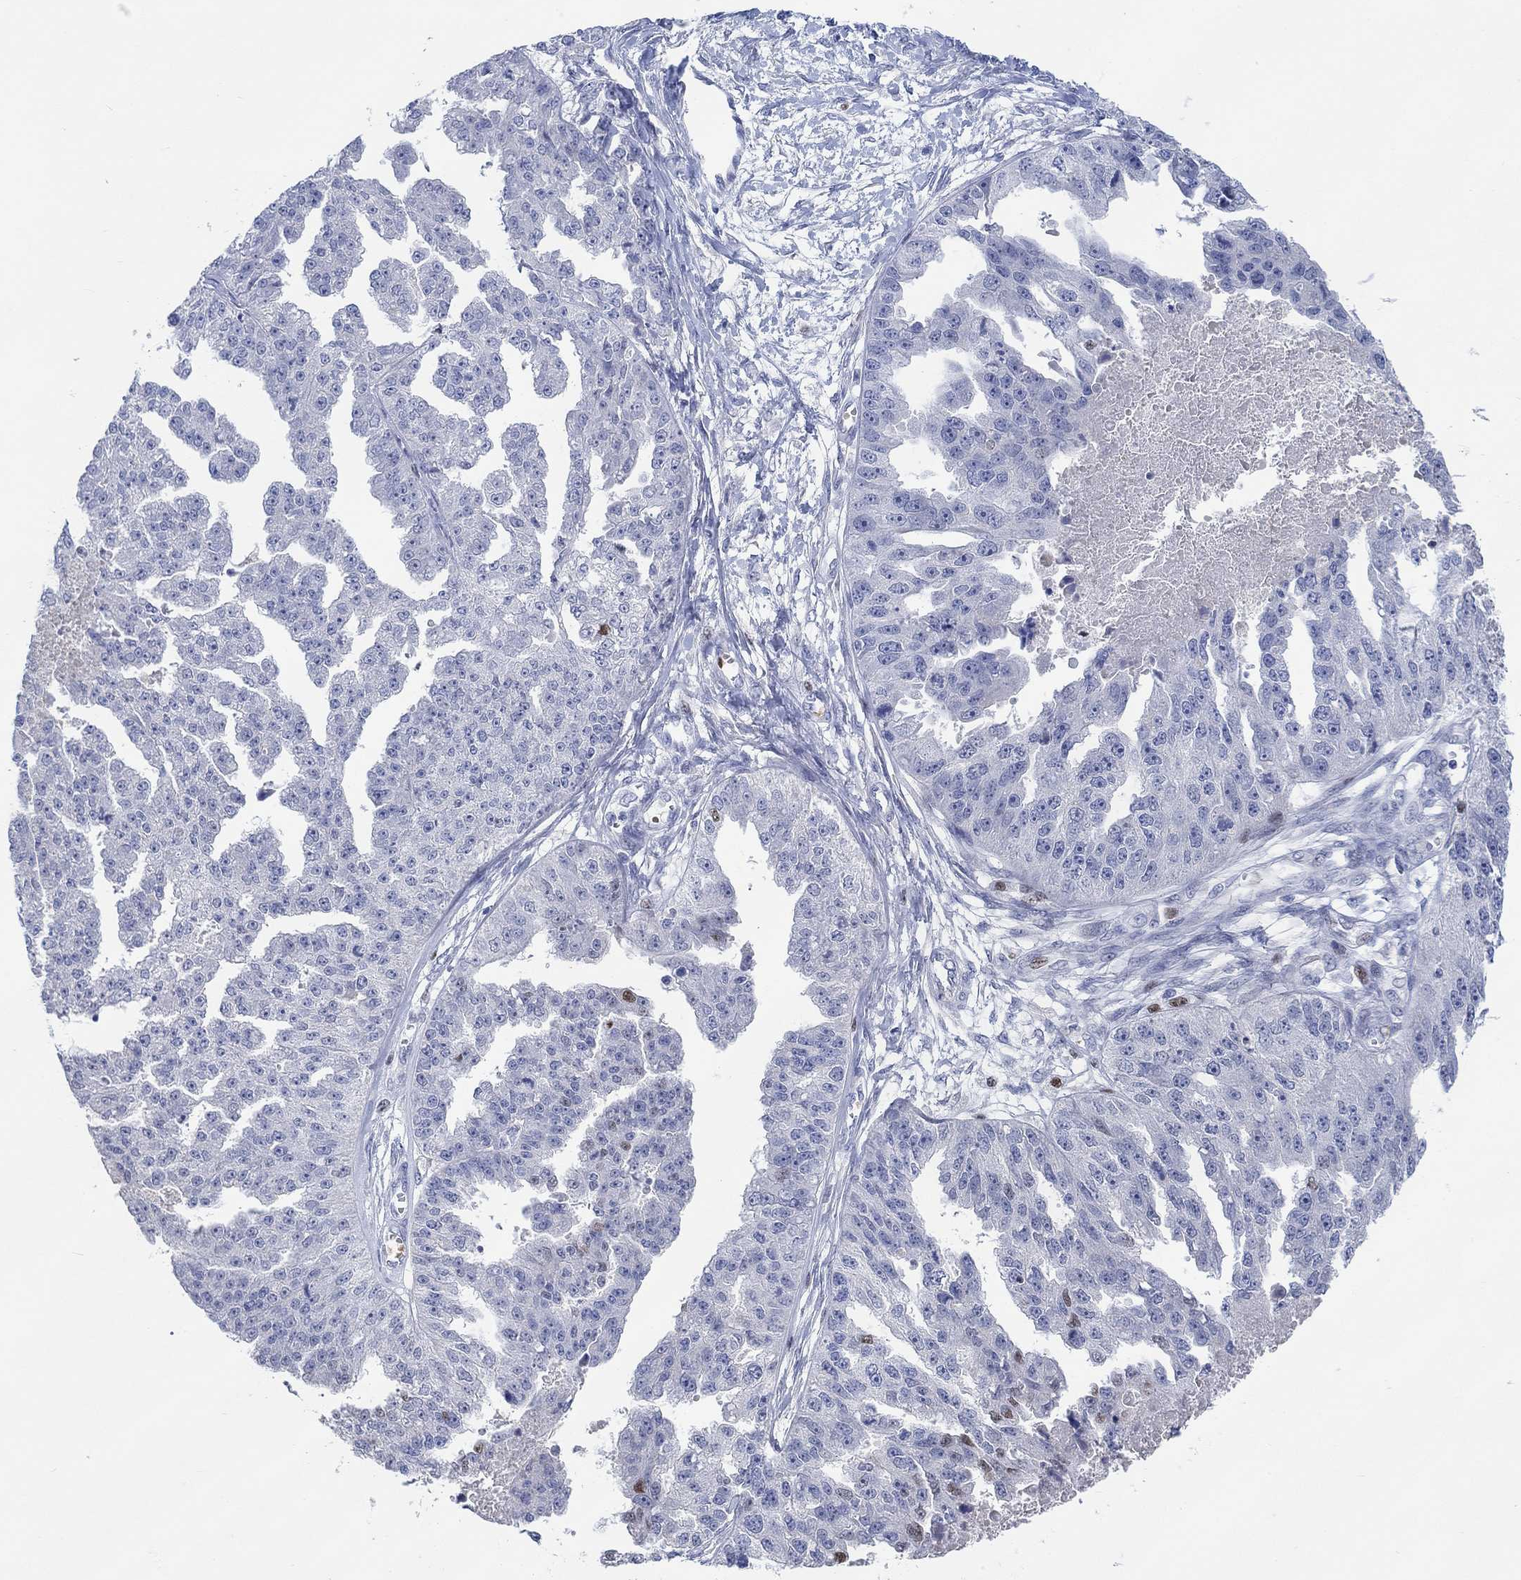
{"staining": {"intensity": "moderate", "quantity": "<25%", "location": "nuclear"}, "tissue": "ovarian cancer", "cell_type": "Tumor cells", "image_type": "cancer", "snomed": [{"axis": "morphology", "description": "Cystadenocarcinoma, serous, NOS"}, {"axis": "topography", "description": "Ovary"}], "caption": "Immunohistochemical staining of human serous cystadenocarcinoma (ovarian) displays moderate nuclear protein expression in approximately <25% of tumor cells.", "gene": "DLK1", "patient": {"sex": "female", "age": 58}}